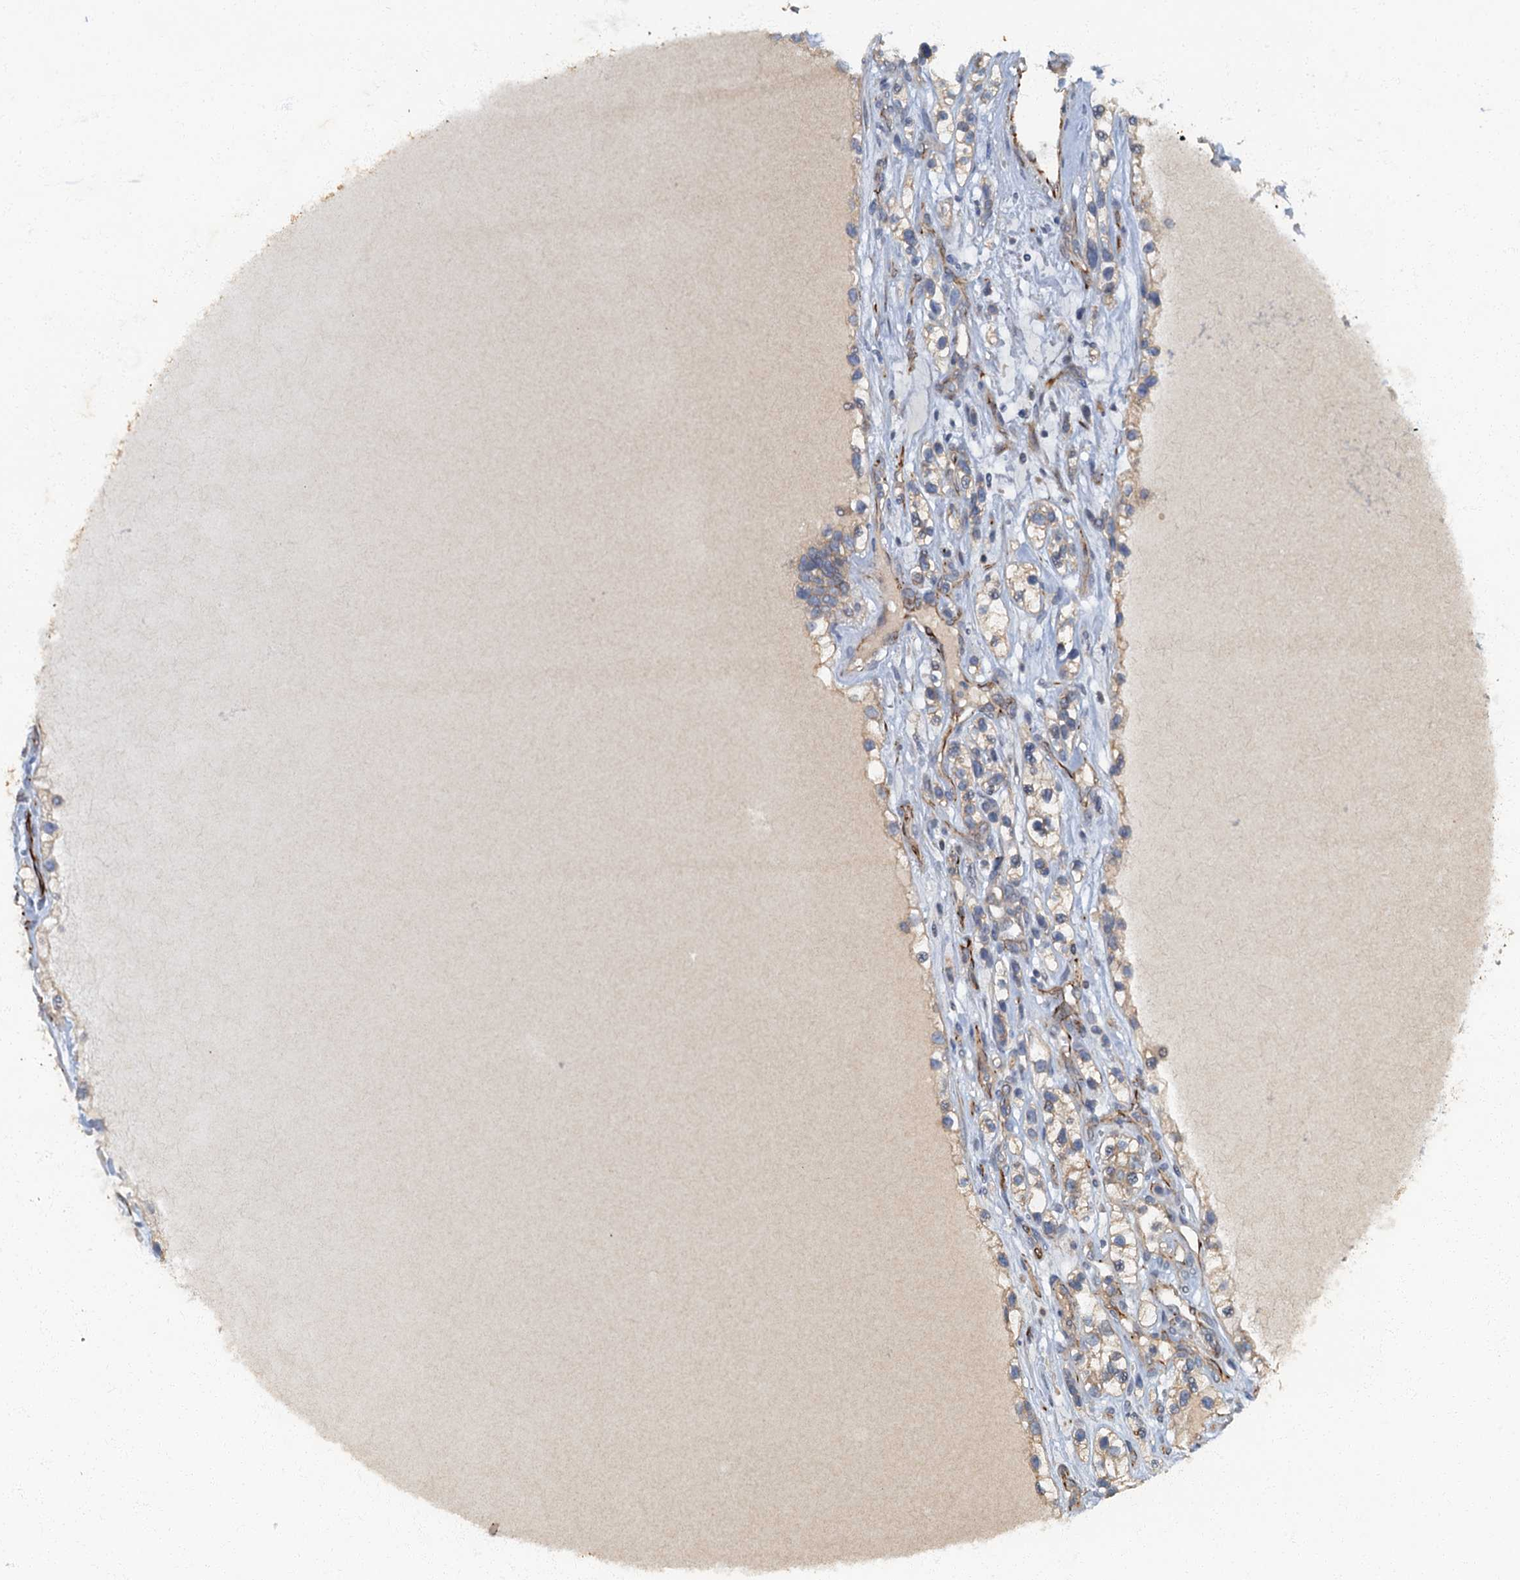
{"staining": {"intensity": "weak", "quantity": "25%-75%", "location": "cytoplasmic/membranous"}, "tissue": "renal cancer", "cell_type": "Tumor cells", "image_type": "cancer", "snomed": [{"axis": "morphology", "description": "Adenocarcinoma, NOS"}, {"axis": "topography", "description": "Kidney"}], "caption": "High-magnification brightfield microscopy of renal adenocarcinoma stained with DAB (3,3'-diaminobenzidine) (brown) and counterstained with hematoxylin (blue). tumor cells exhibit weak cytoplasmic/membranous expression is present in about25%-75% of cells.", "gene": "ARL11", "patient": {"sex": "female", "age": 57}}